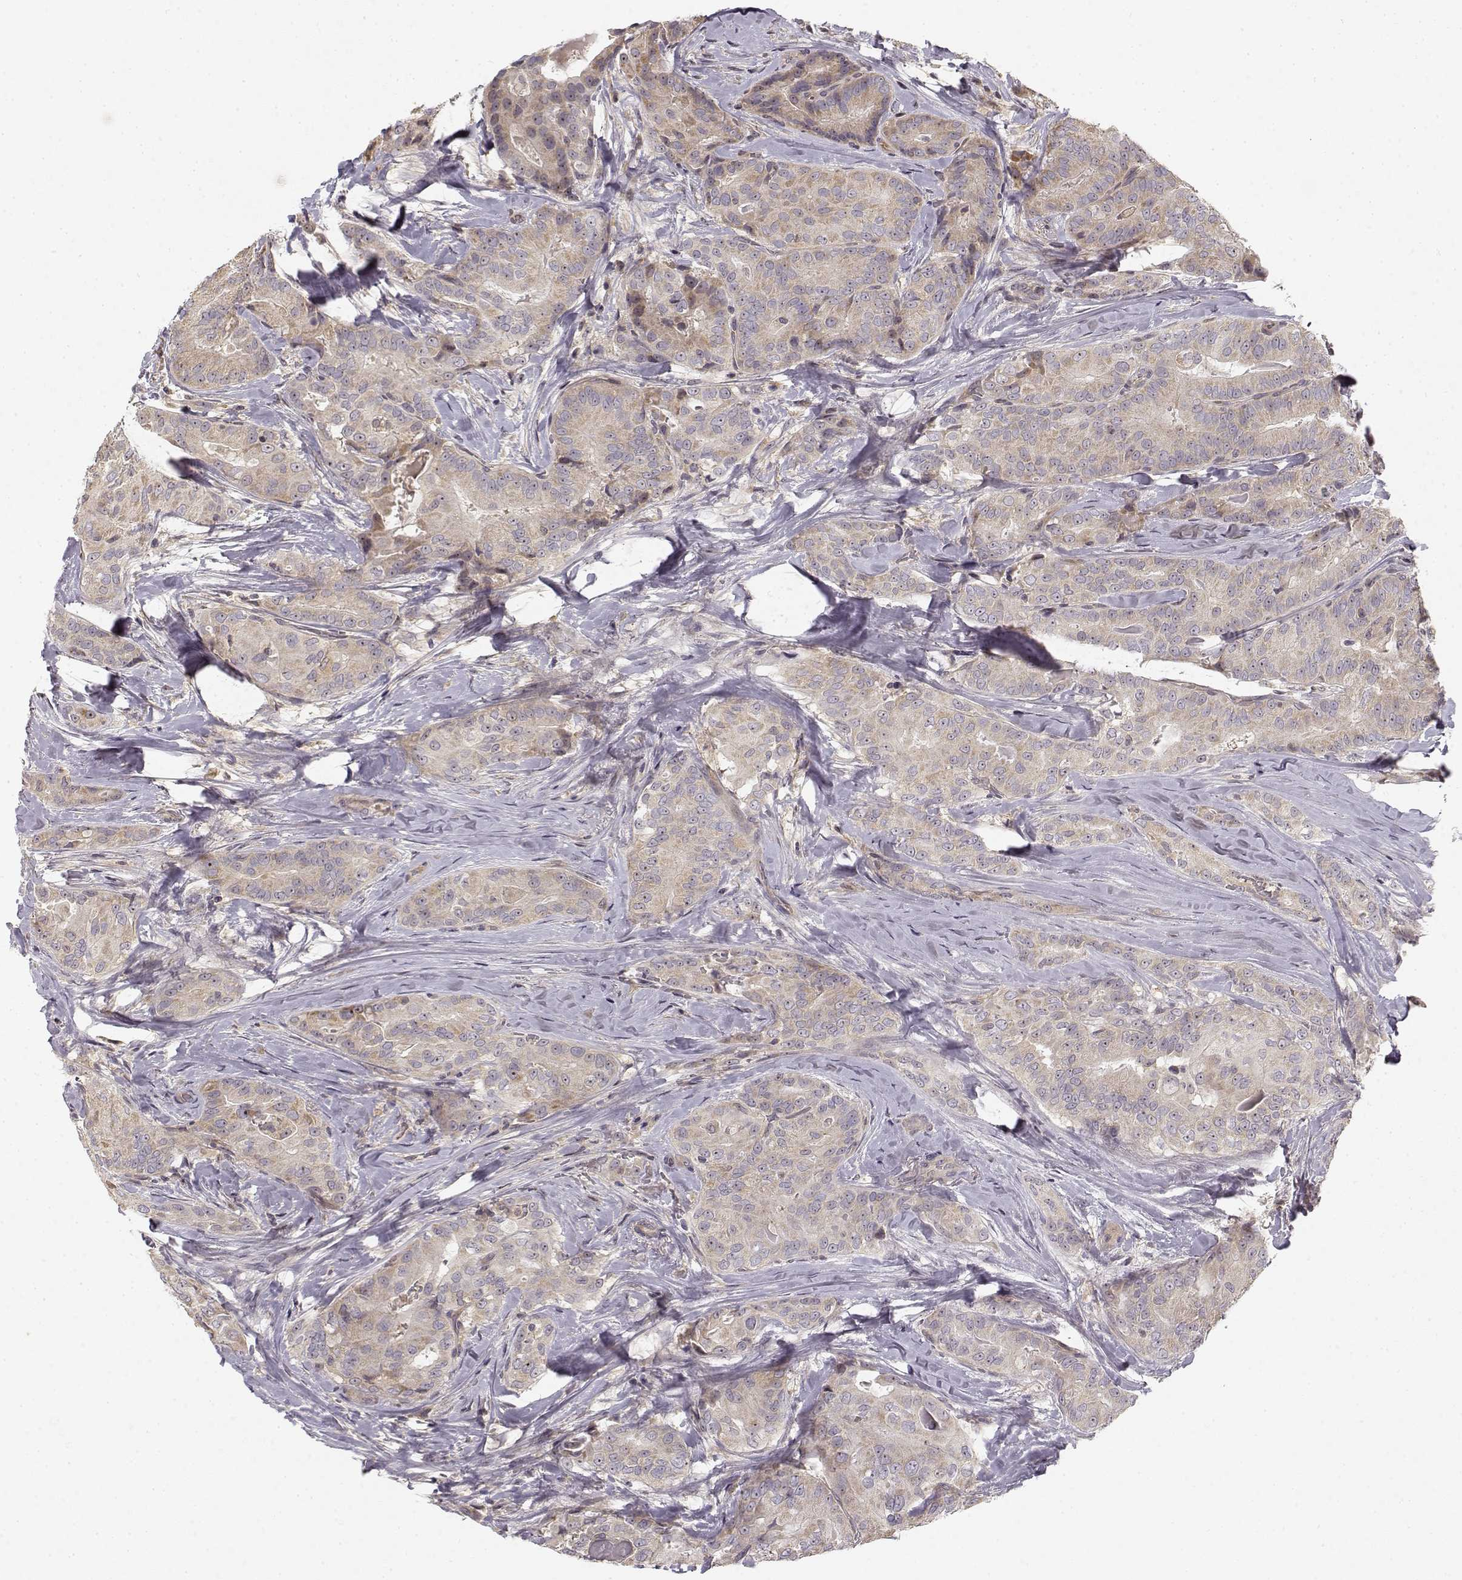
{"staining": {"intensity": "weak", "quantity": ">75%", "location": "cytoplasmic/membranous"}, "tissue": "thyroid cancer", "cell_type": "Tumor cells", "image_type": "cancer", "snomed": [{"axis": "morphology", "description": "Papillary adenocarcinoma, NOS"}, {"axis": "topography", "description": "Thyroid gland"}], "caption": "IHC histopathology image of human thyroid cancer stained for a protein (brown), which displays low levels of weak cytoplasmic/membranous staining in about >75% of tumor cells.", "gene": "MED12L", "patient": {"sex": "male", "age": 61}}